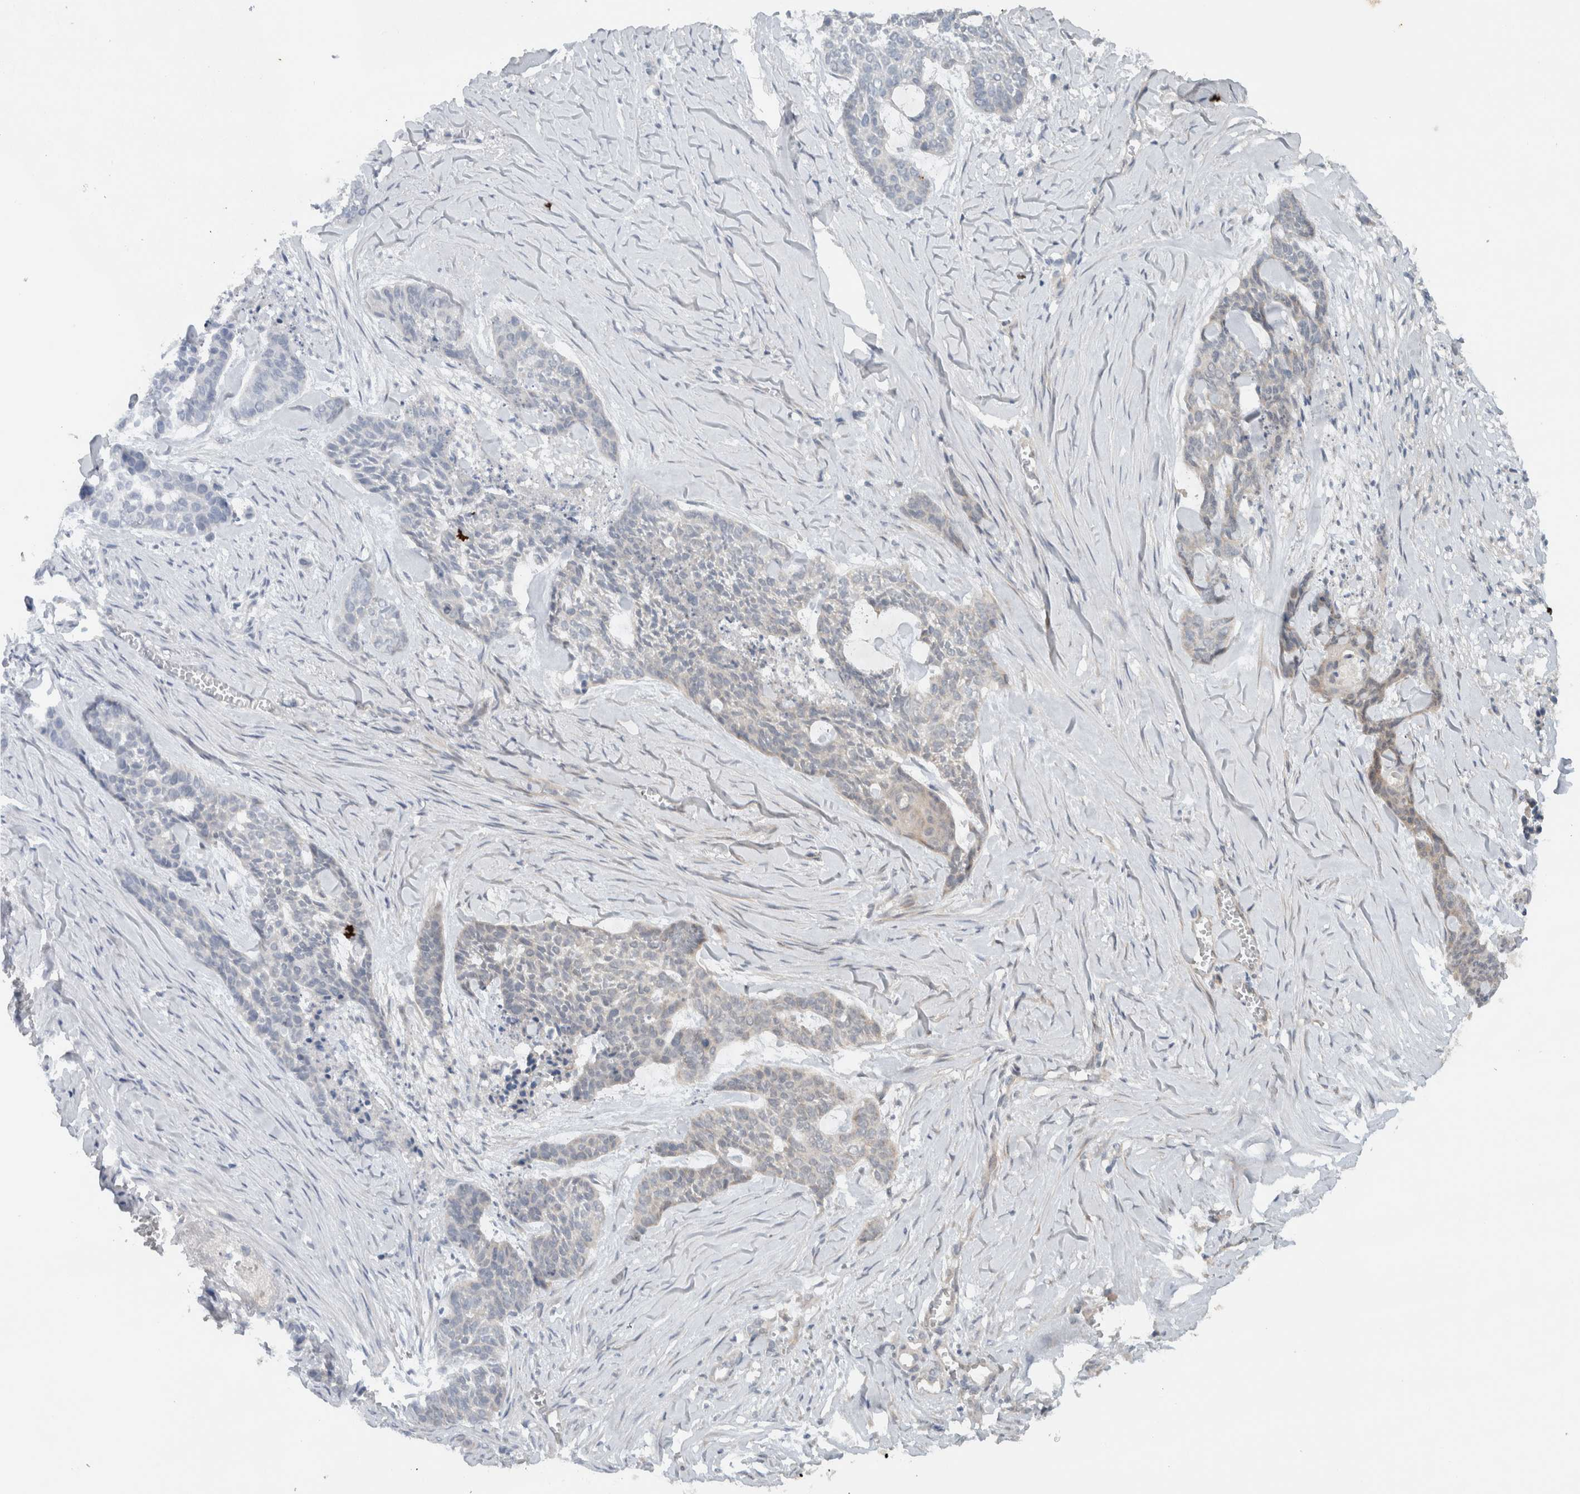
{"staining": {"intensity": "negative", "quantity": "none", "location": "none"}, "tissue": "skin cancer", "cell_type": "Tumor cells", "image_type": "cancer", "snomed": [{"axis": "morphology", "description": "Basal cell carcinoma"}, {"axis": "topography", "description": "Skin"}], "caption": "Histopathology image shows no significant protein positivity in tumor cells of basal cell carcinoma (skin).", "gene": "KLHL6", "patient": {"sex": "female", "age": 64}}